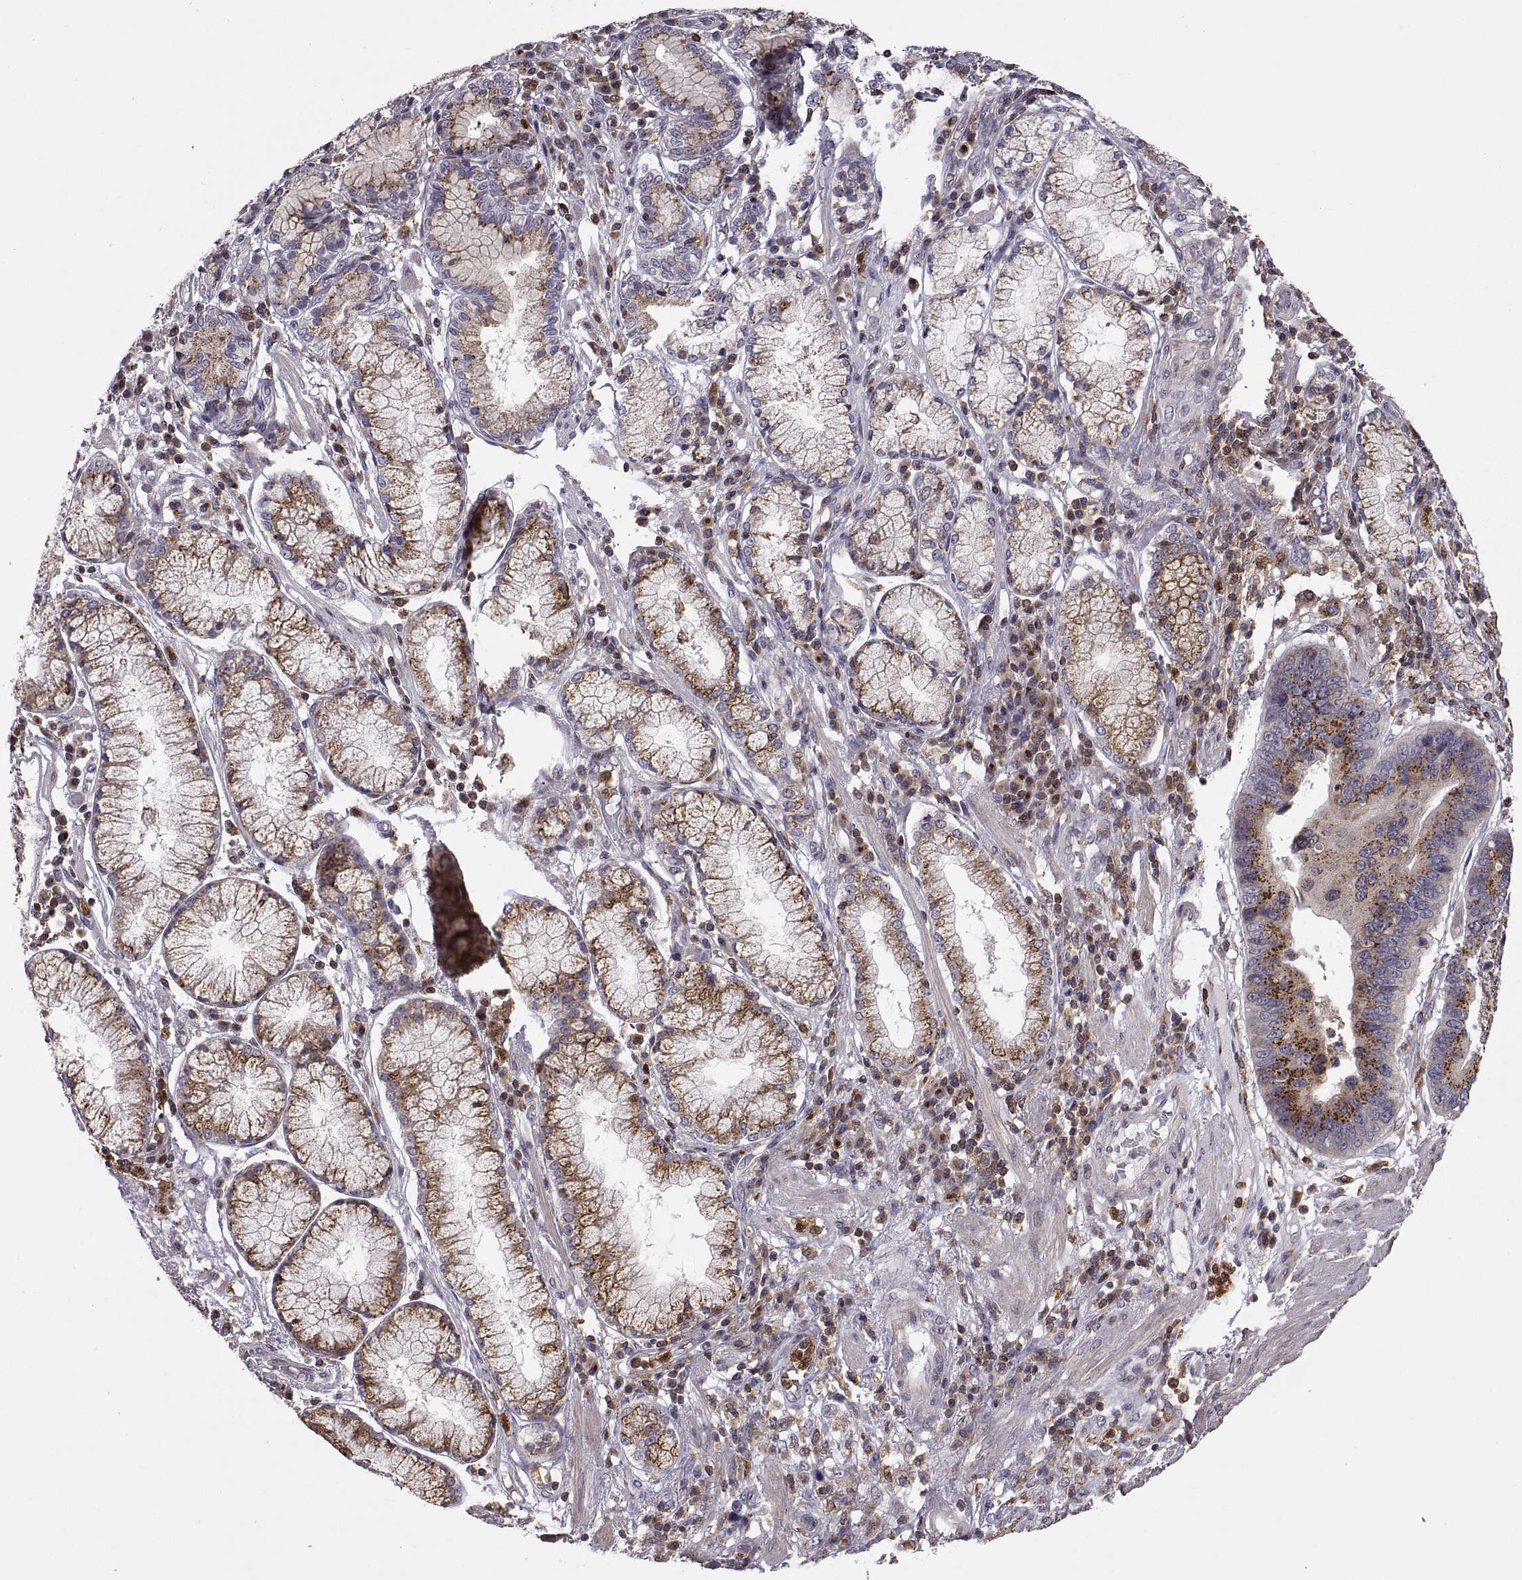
{"staining": {"intensity": "strong", "quantity": ">75%", "location": "cytoplasmic/membranous"}, "tissue": "stomach cancer", "cell_type": "Tumor cells", "image_type": "cancer", "snomed": [{"axis": "morphology", "description": "Adenocarcinoma, NOS"}, {"axis": "topography", "description": "Stomach"}], "caption": "Immunohistochemical staining of stomach cancer demonstrates strong cytoplasmic/membranous protein expression in approximately >75% of tumor cells. The staining was performed using DAB, with brown indicating positive protein expression. Nuclei are stained blue with hematoxylin.", "gene": "ACAP1", "patient": {"sex": "male", "age": 84}}